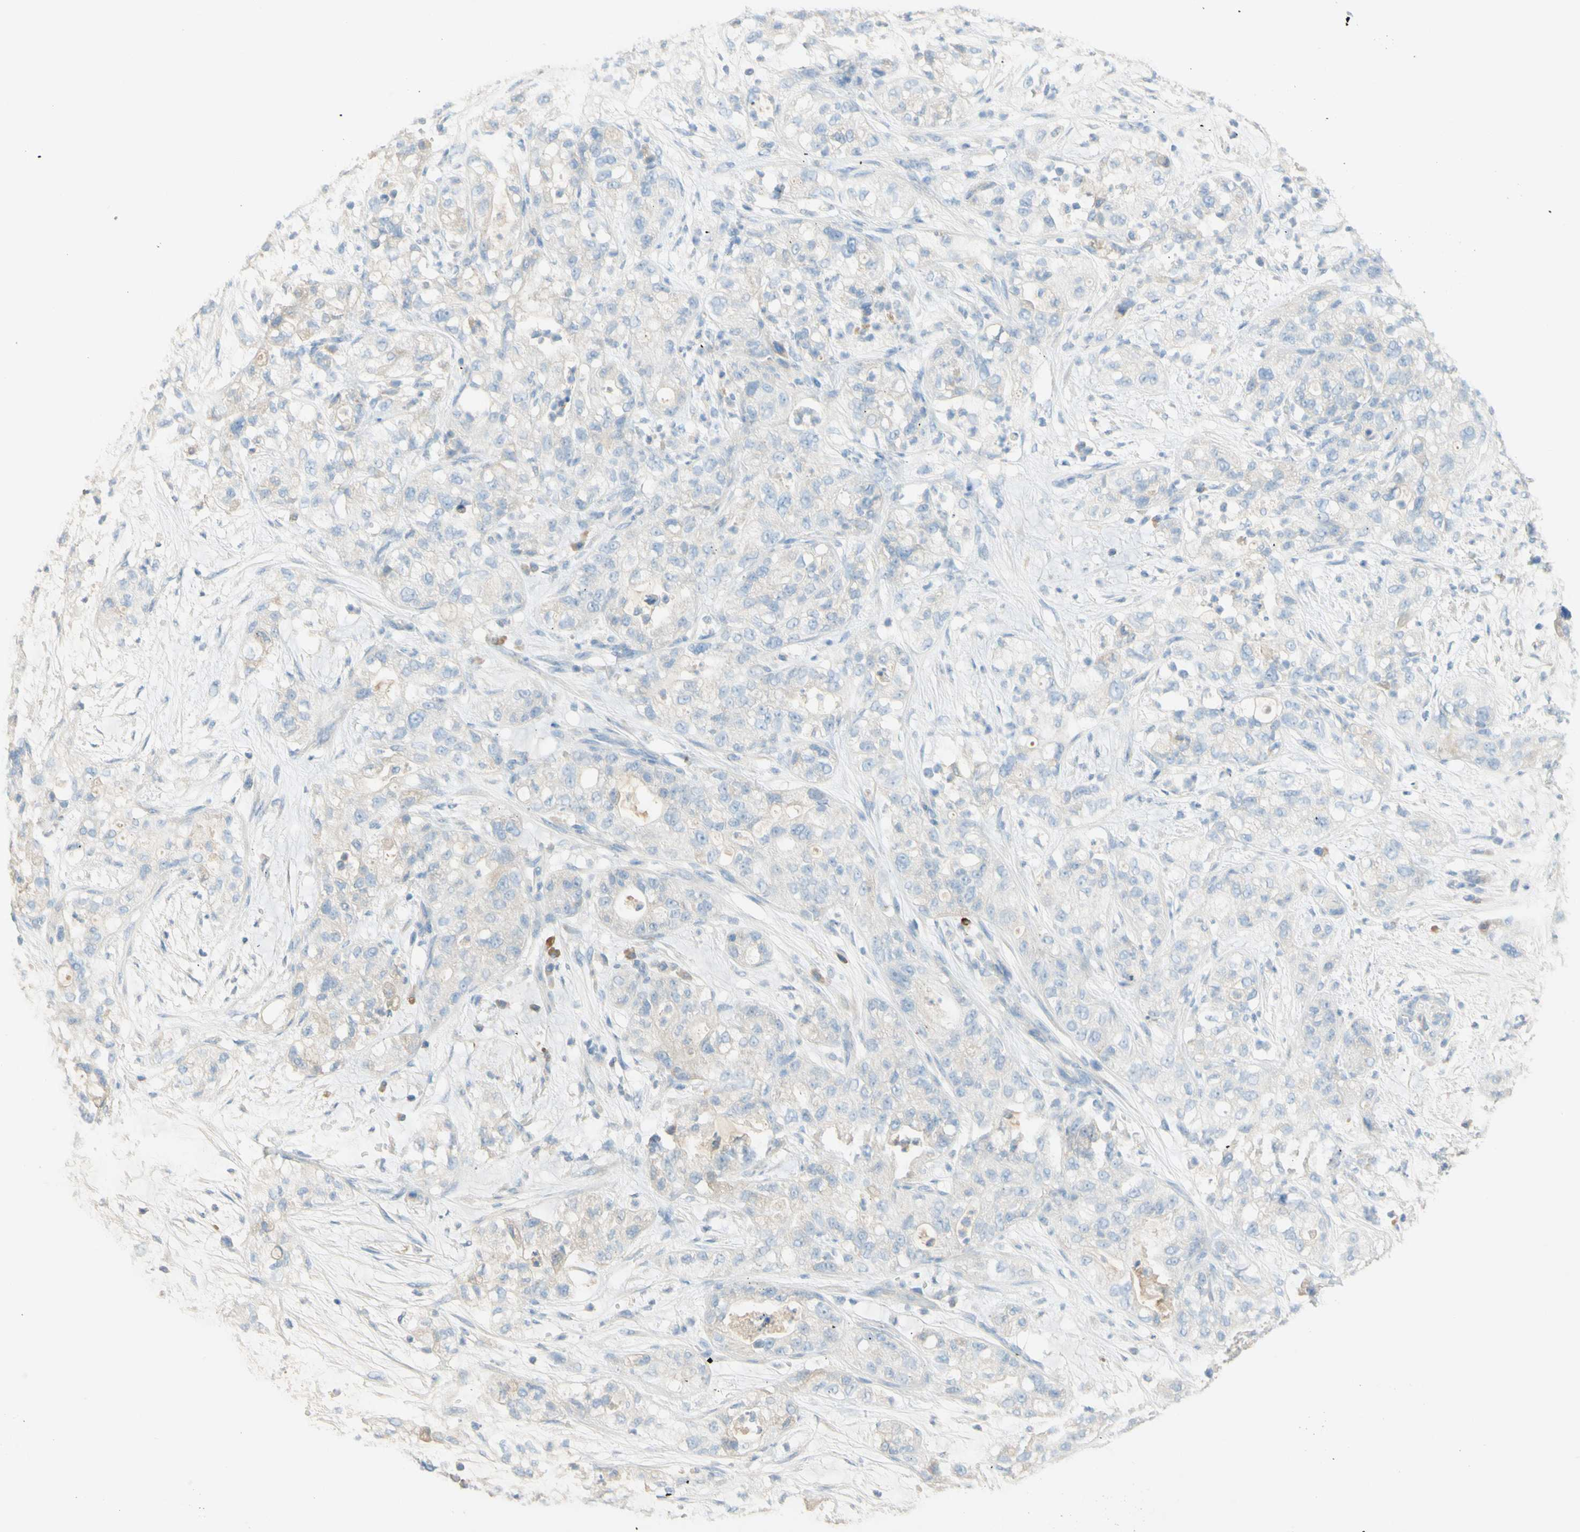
{"staining": {"intensity": "weak", "quantity": ">75%", "location": "cytoplasmic/membranous"}, "tissue": "pancreatic cancer", "cell_type": "Tumor cells", "image_type": "cancer", "snomed": [{"axis": "morphology", "description": "Adenocarcinoma, NOS"}, {"axis": "topography", "description": "Pancreas"}], "caption": "About >75% of tumor cells in human adenocarcinoma (pancreatic) demonstrate weak cytoplasmic/membranous protein expression as visualized by brown immunohistochemical staining.", "gene": "PACSIN1", "patient": {"sex": "female", "age": 78}}